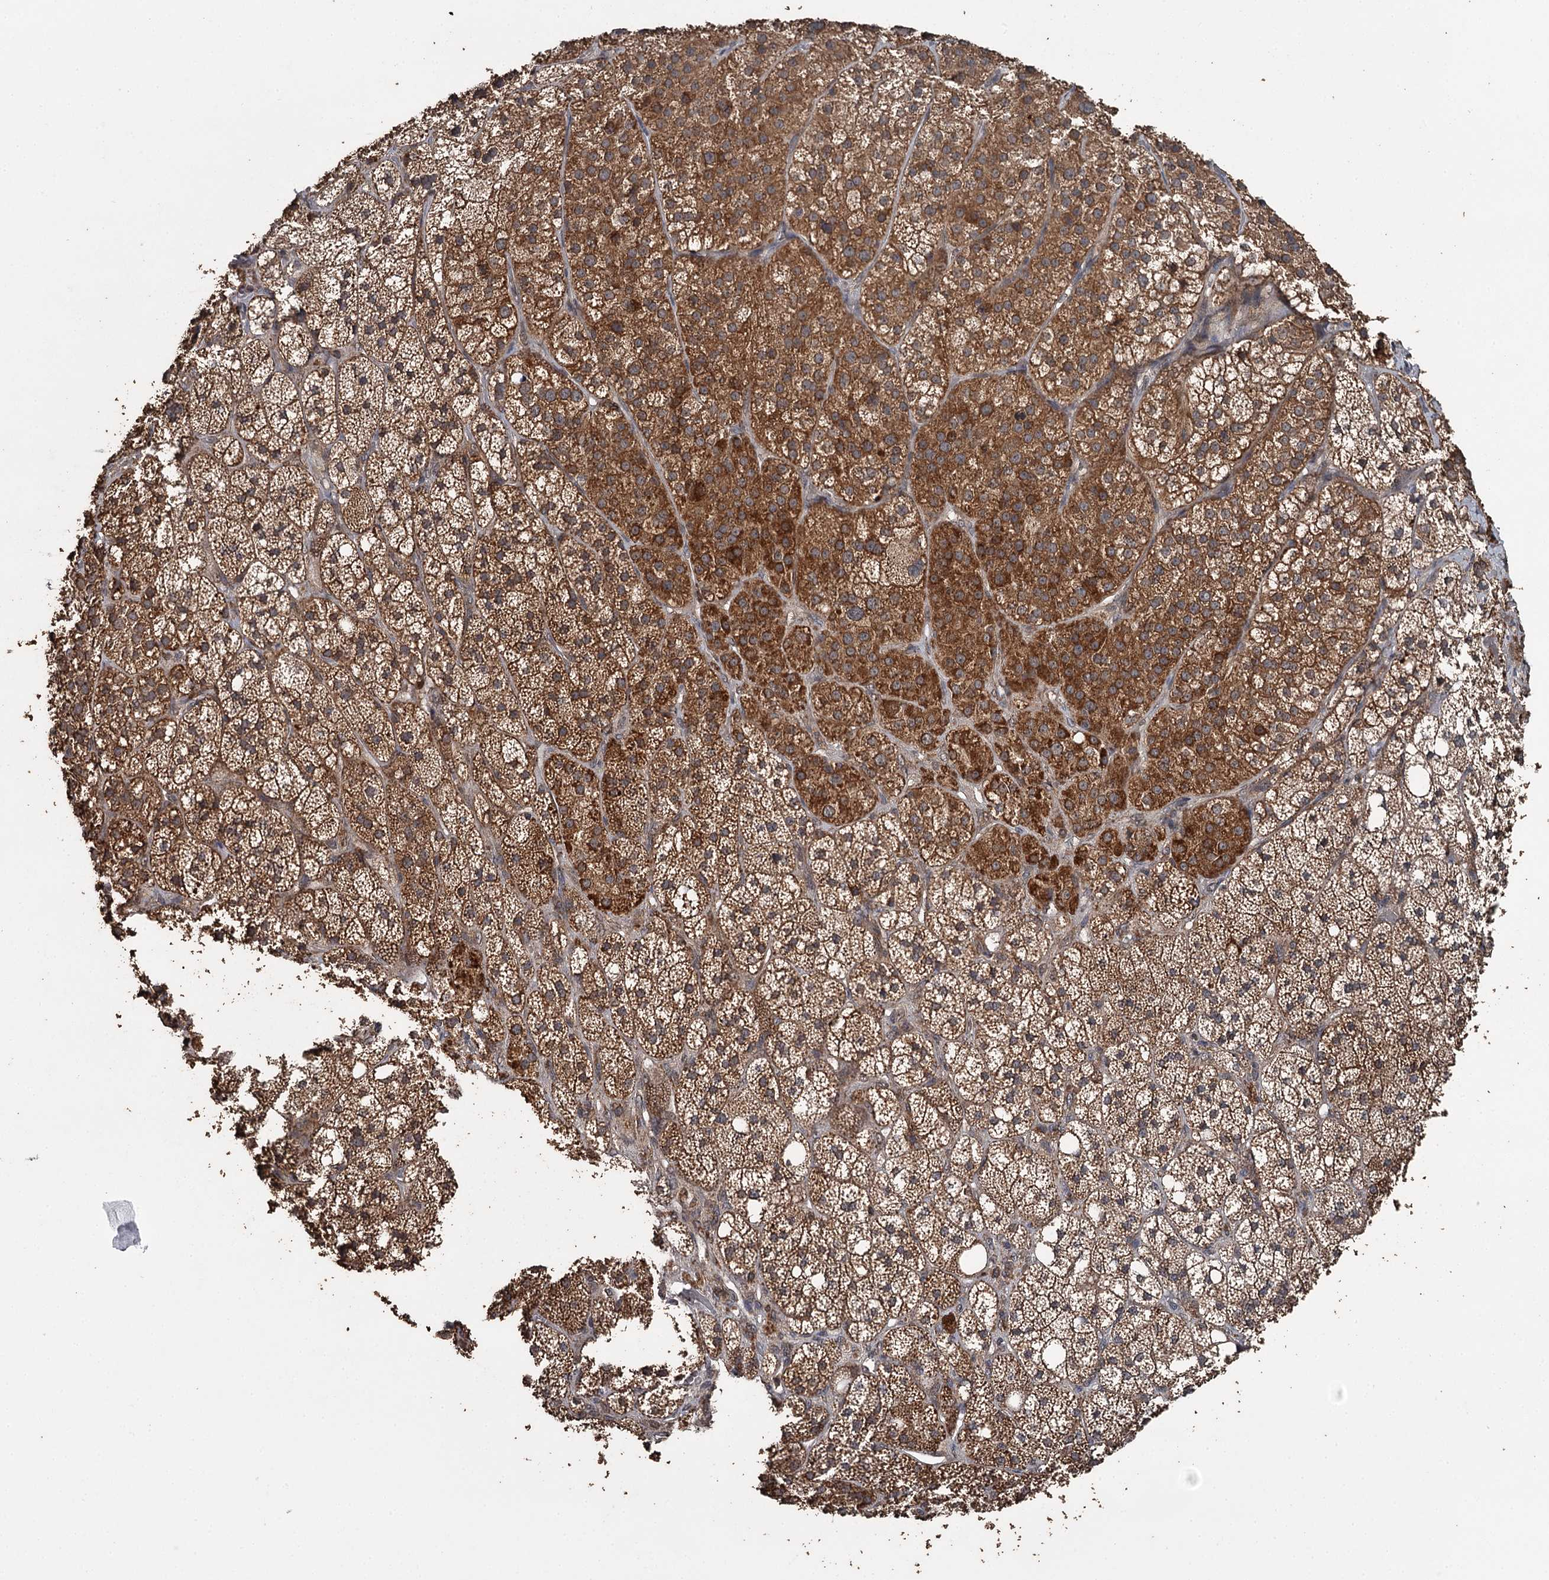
{"staining": {"intensity": "strong", "quantity": ">75%", "location": "cytoplasmic/membranous"}, "tissue": "adrenal gland", "cell_type": "Glandular cells", "image_type": "normal", "snomed": [{"axis": "morphology", "description": "Normal tissue, NOS"}, {"axis": "topography", "description": "Adrenal gland"}], "caption": "Glandular cells show high levels of strong cytoplasmic/membranous positivity in approximately >75% of cells in benign adrenal gland.", "gene": "WIPI1", "patient": {"sex": "male", "age": 61}}